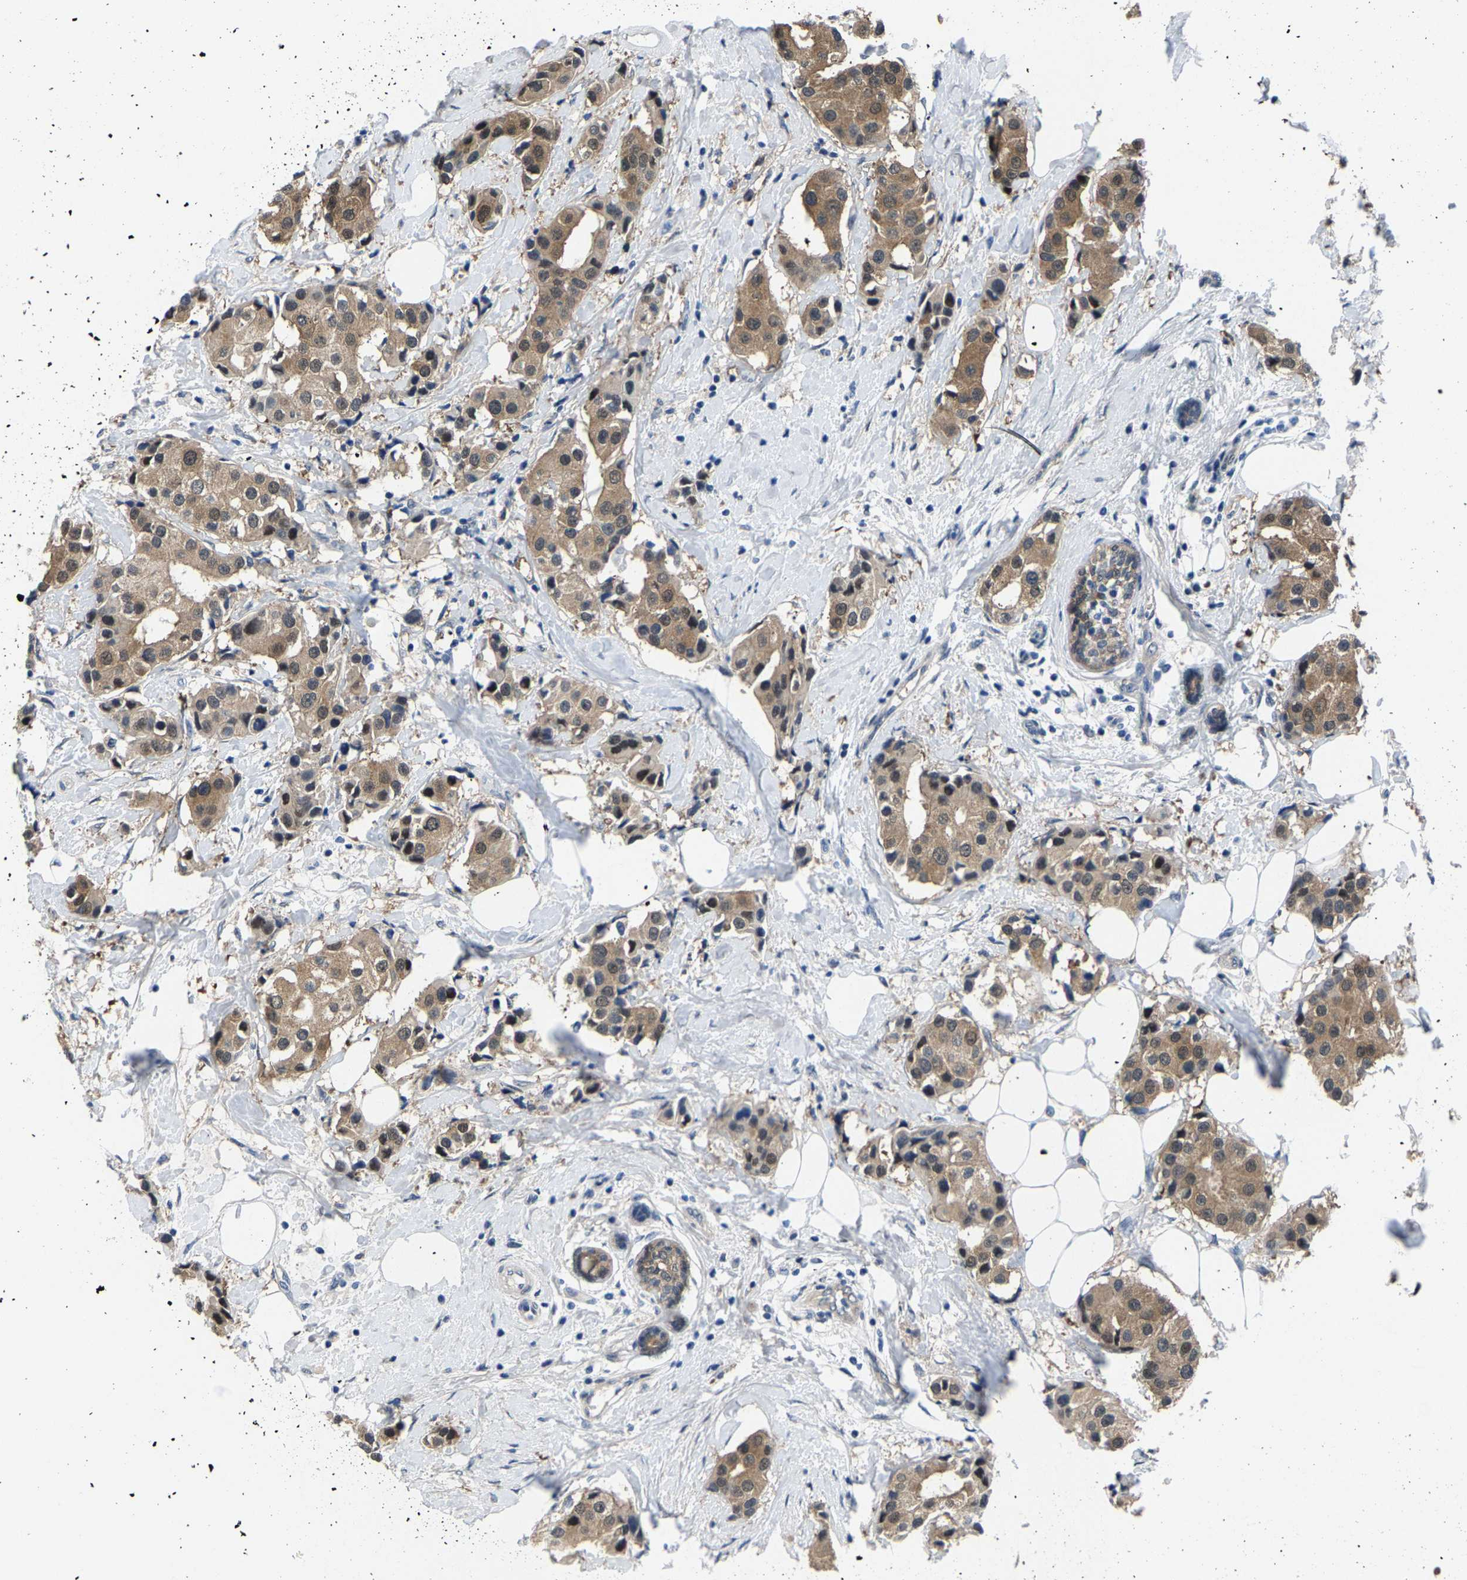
{"staining": {"intensity": "moderate", "quantity": ">75%", "location": "cytoplasmic/membranous"}, "tissue": "breast cancer", "cell_type": "Tumor cells", "image_type": "cancer", "snomed": [{"axis": "morphology", "description": "Normal tissue, NOS"}, {"axis": "morphology", "description": "Duct carcinoma"}, {"axis": "topography", "description": "Breast"}], "caption": "An immunohistochemistry histopathology image of neoplastic tissue is shown. Protein staining in brown labels moderate cytoplasmic/membranous positivity in breast invasive ductal carcinoma within tumor cells.", "gene": "SSH3", "patient": {"sex": "female", "age": 39}}